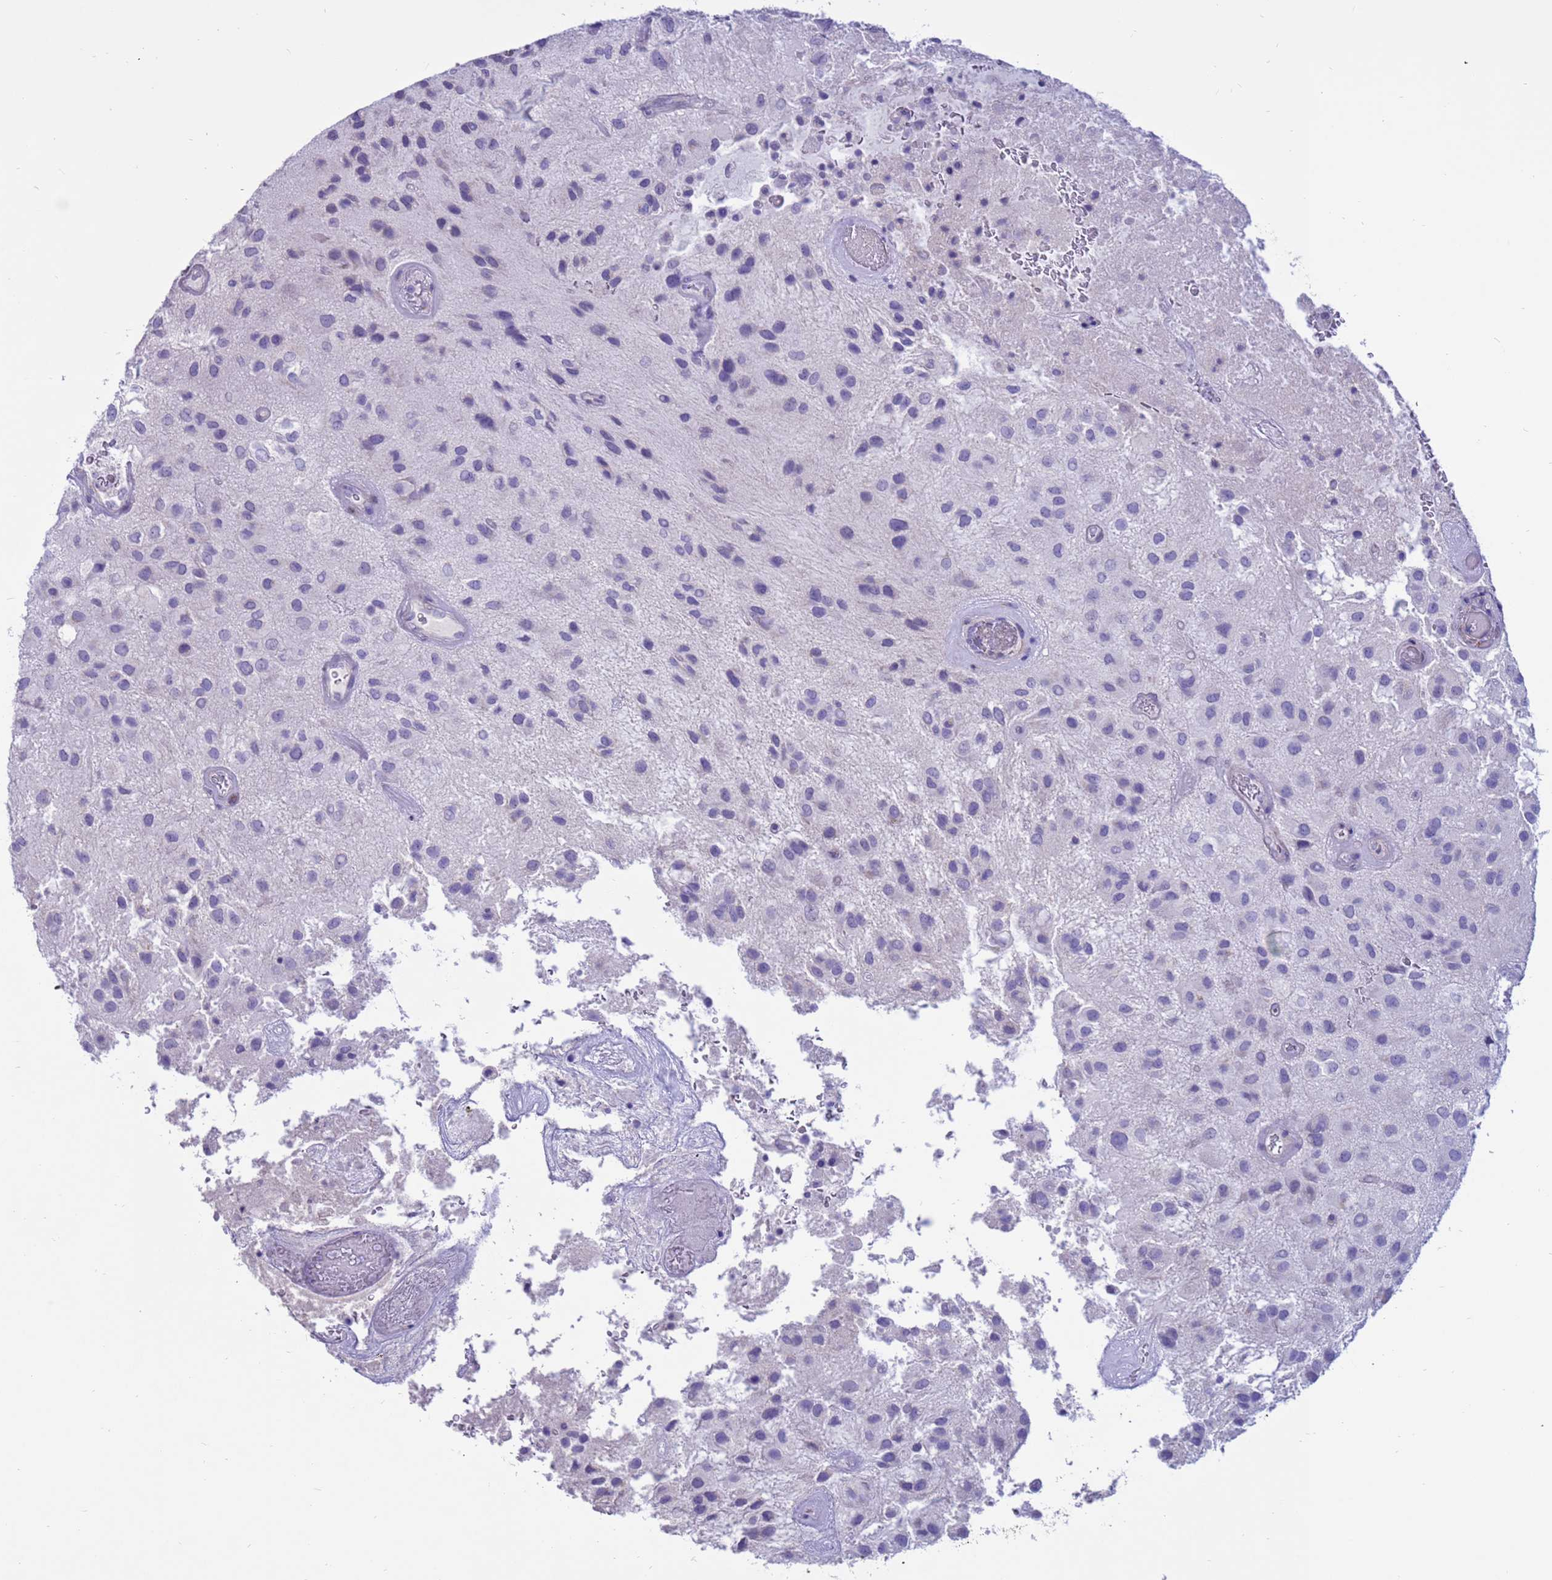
{"staining": {"intensity": "negative", "quantity": "none", "location": "none"}, "tissue": "glioma", "cell_type": "Tumor cells", "image_type": "cancer", "snomed": [{"axis": "morphology", "description": "Glioma, malignant, Low grade"}, {"axis": "topography", "description": "Brain"}], "caption": "A high-resolution photomicrograph shows IHC staining of glioma, which demonstrates no significant positivity in tumor cells.", "gene": "PDE10A", "patient": {"sex": "male", "age": 66}}